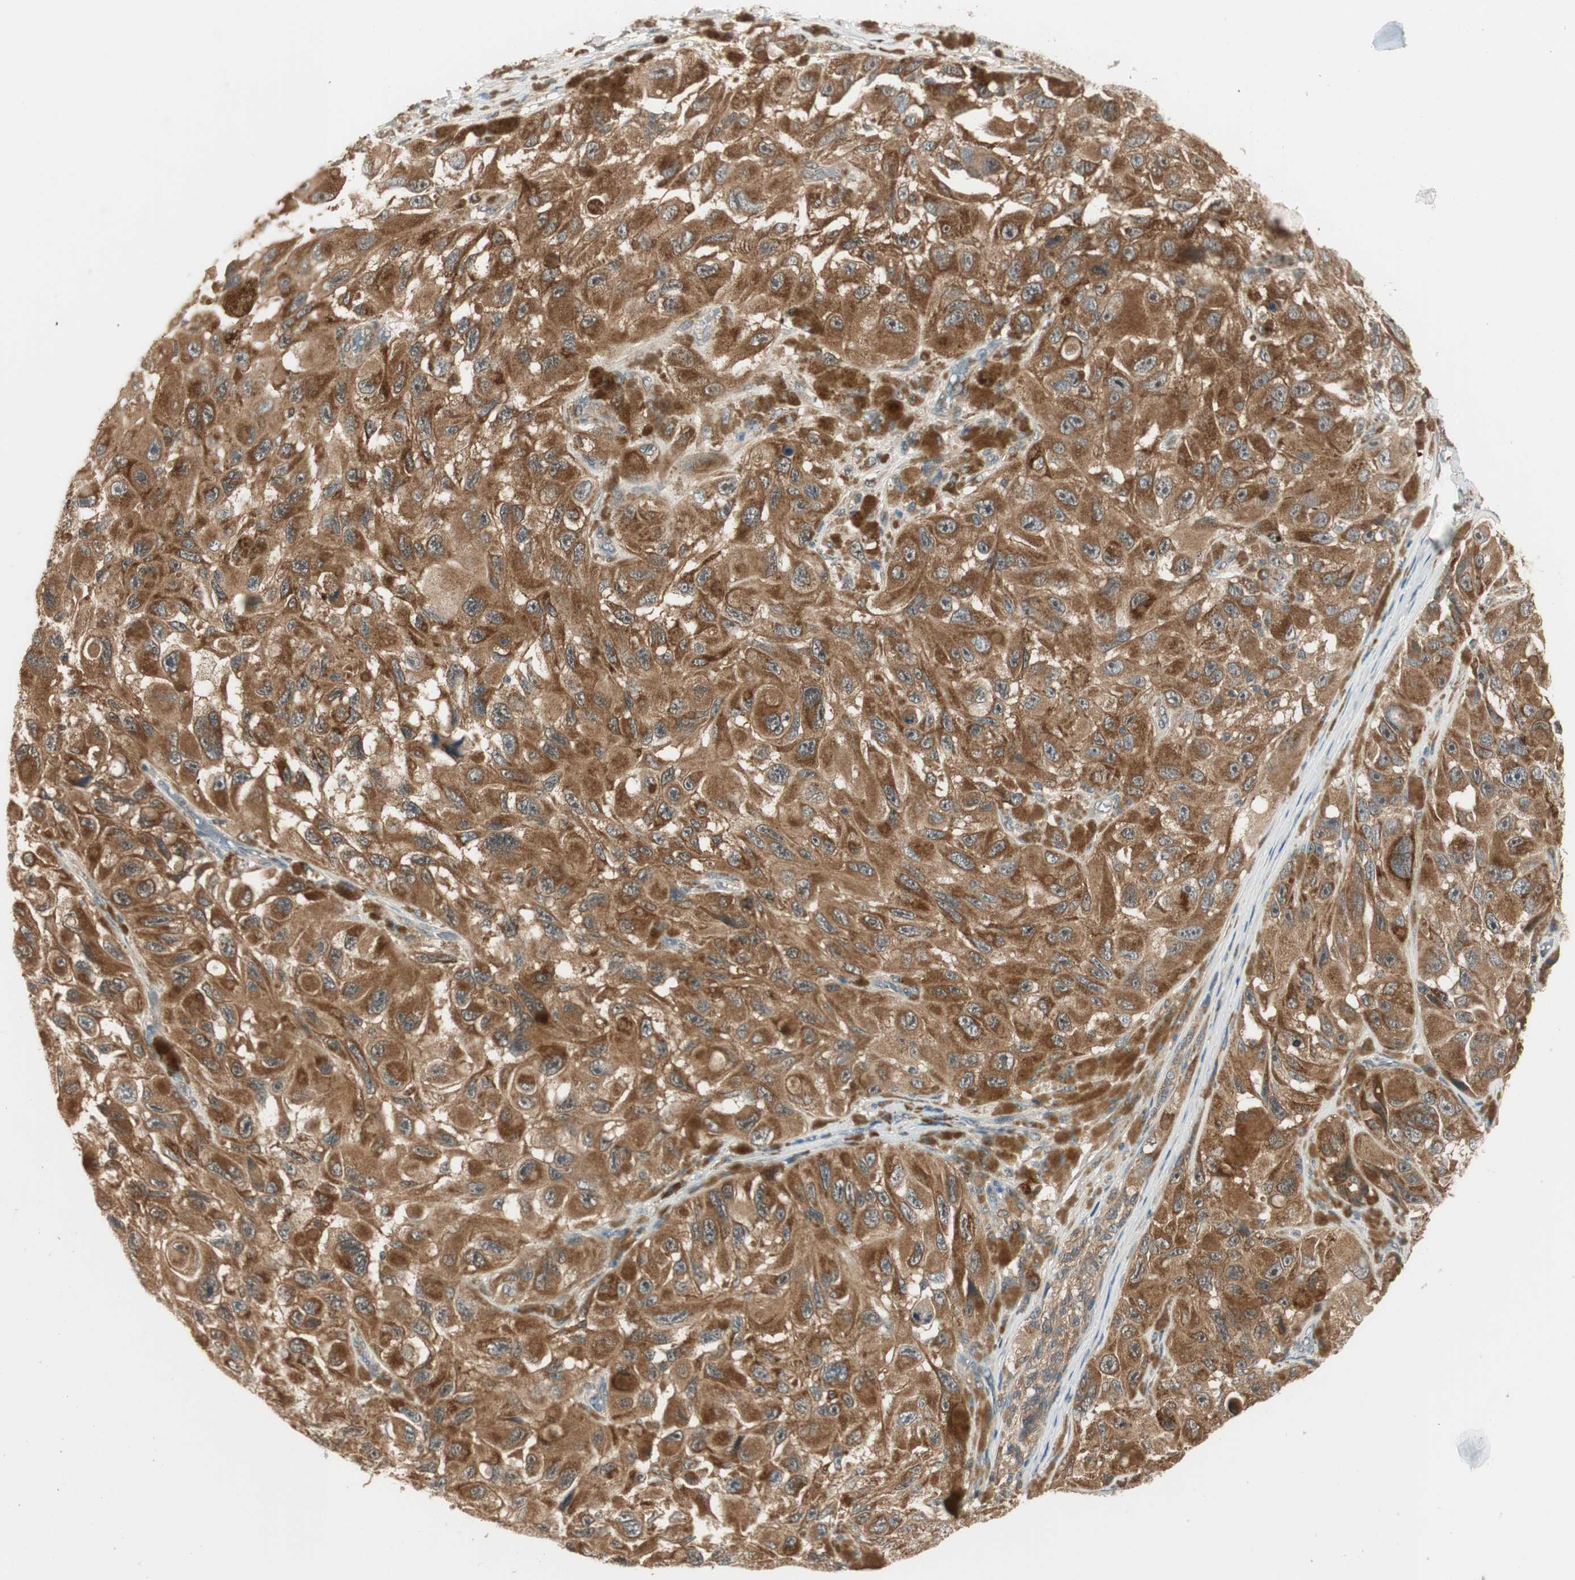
{"staining": {"intensity": "moderate", "quantity": ">75%", "location": "cytoplasmic/membranous"}, "tissue": "melanoma", "cell_type": "Tumor cells", "image_type": "cancer", "snomed": [{"axis": "morphology", "description": "Malignant melanoma, NOS"}, {"axis": "topography", "description": "Skin"}], "caption": "DAB immunohistochemical staining of human melanoma demonstrates moderate cytoplasmic/membranous protein positivity in approximately >75% of tumor cells.", "gene": "IPO5", "patient": {"sex": "female", "age": 73}}